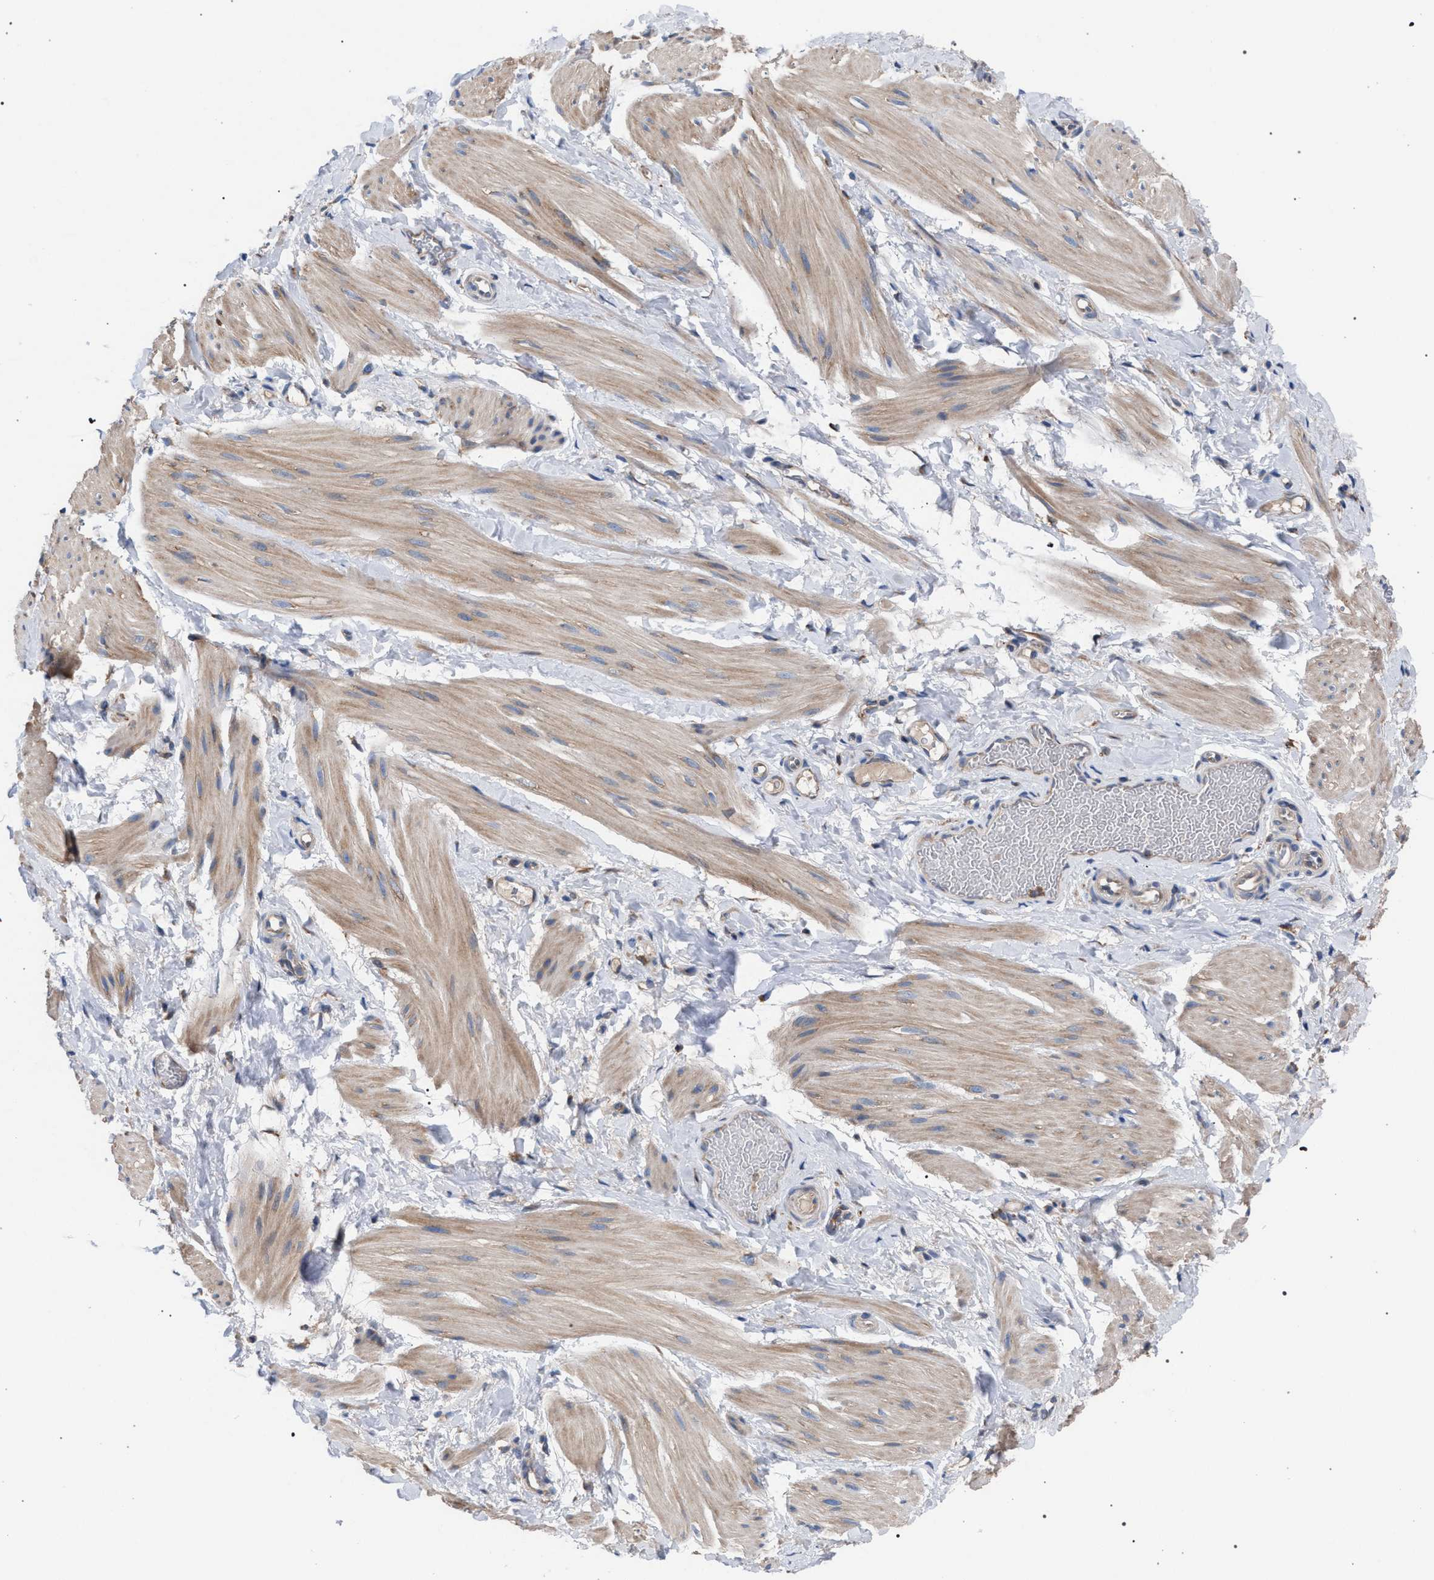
{"staining": {"intensity": "weak", "quantity": "25%-75%", "location": "cytoplasmic/membranous"}, "tissue": "smooth muscle", "cell_type": "Smooth muscle cells", "image_type": "normal", "snomed": [{"axis": "morphology", "description": "Normal tissue, NOS"}, {"axis": "topography", "description": "Smooth muscle"}], "caption": "Approximately 25%-75% of smooth muscle cells in normal human smooth muscle display weak cytoplasmic/membranous protein staining as visualized by brown immunohistochemical staining.", "gene": "CDR2L", "patient": {"sex": "male", "age": 16}}